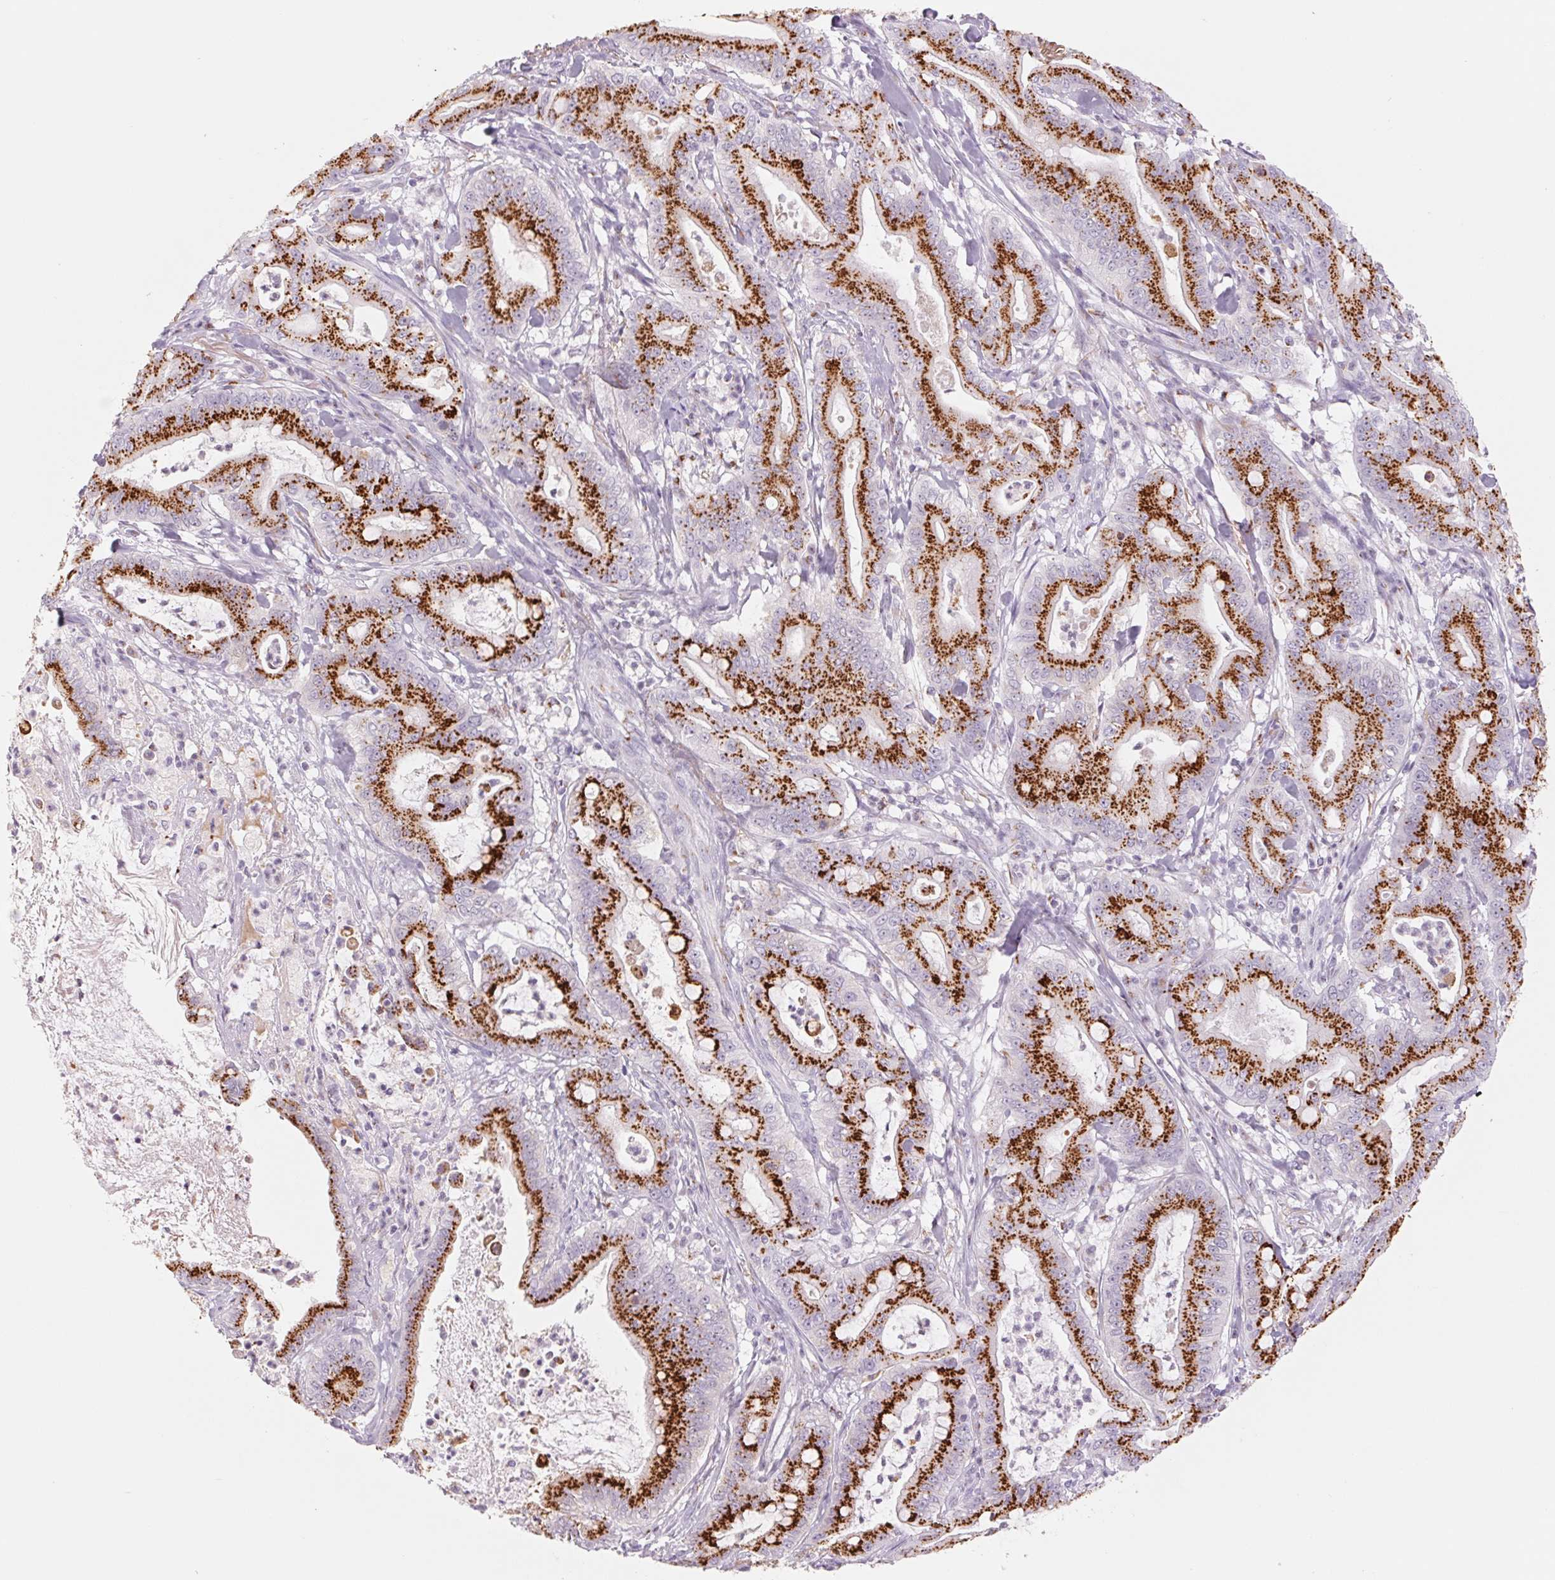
{"staining": {"intensity": "strong", "quantity": ">75%", "location": "cytoplasmic/membranous"}, "tissue": "pancreatic cancer", "cell_type": "Tumor cells", "image_type": "cancer", "snomed": [{"axis": "morphology", "description": "Adenocarcinoma, NOS"}, {"axis": "topography", "description": "Pancreas"}], "caption": "Tumor cells demonstrate high levels of strong cytoplasmic/membranous staining in approximately >75% of cells in pancreatic cancer (adenocarcinoma). Ihc stains the protein in brown and the nuclei are stained blue.", "gene": "GALNT7", "patient": {"sex": "male", "age": 71}}